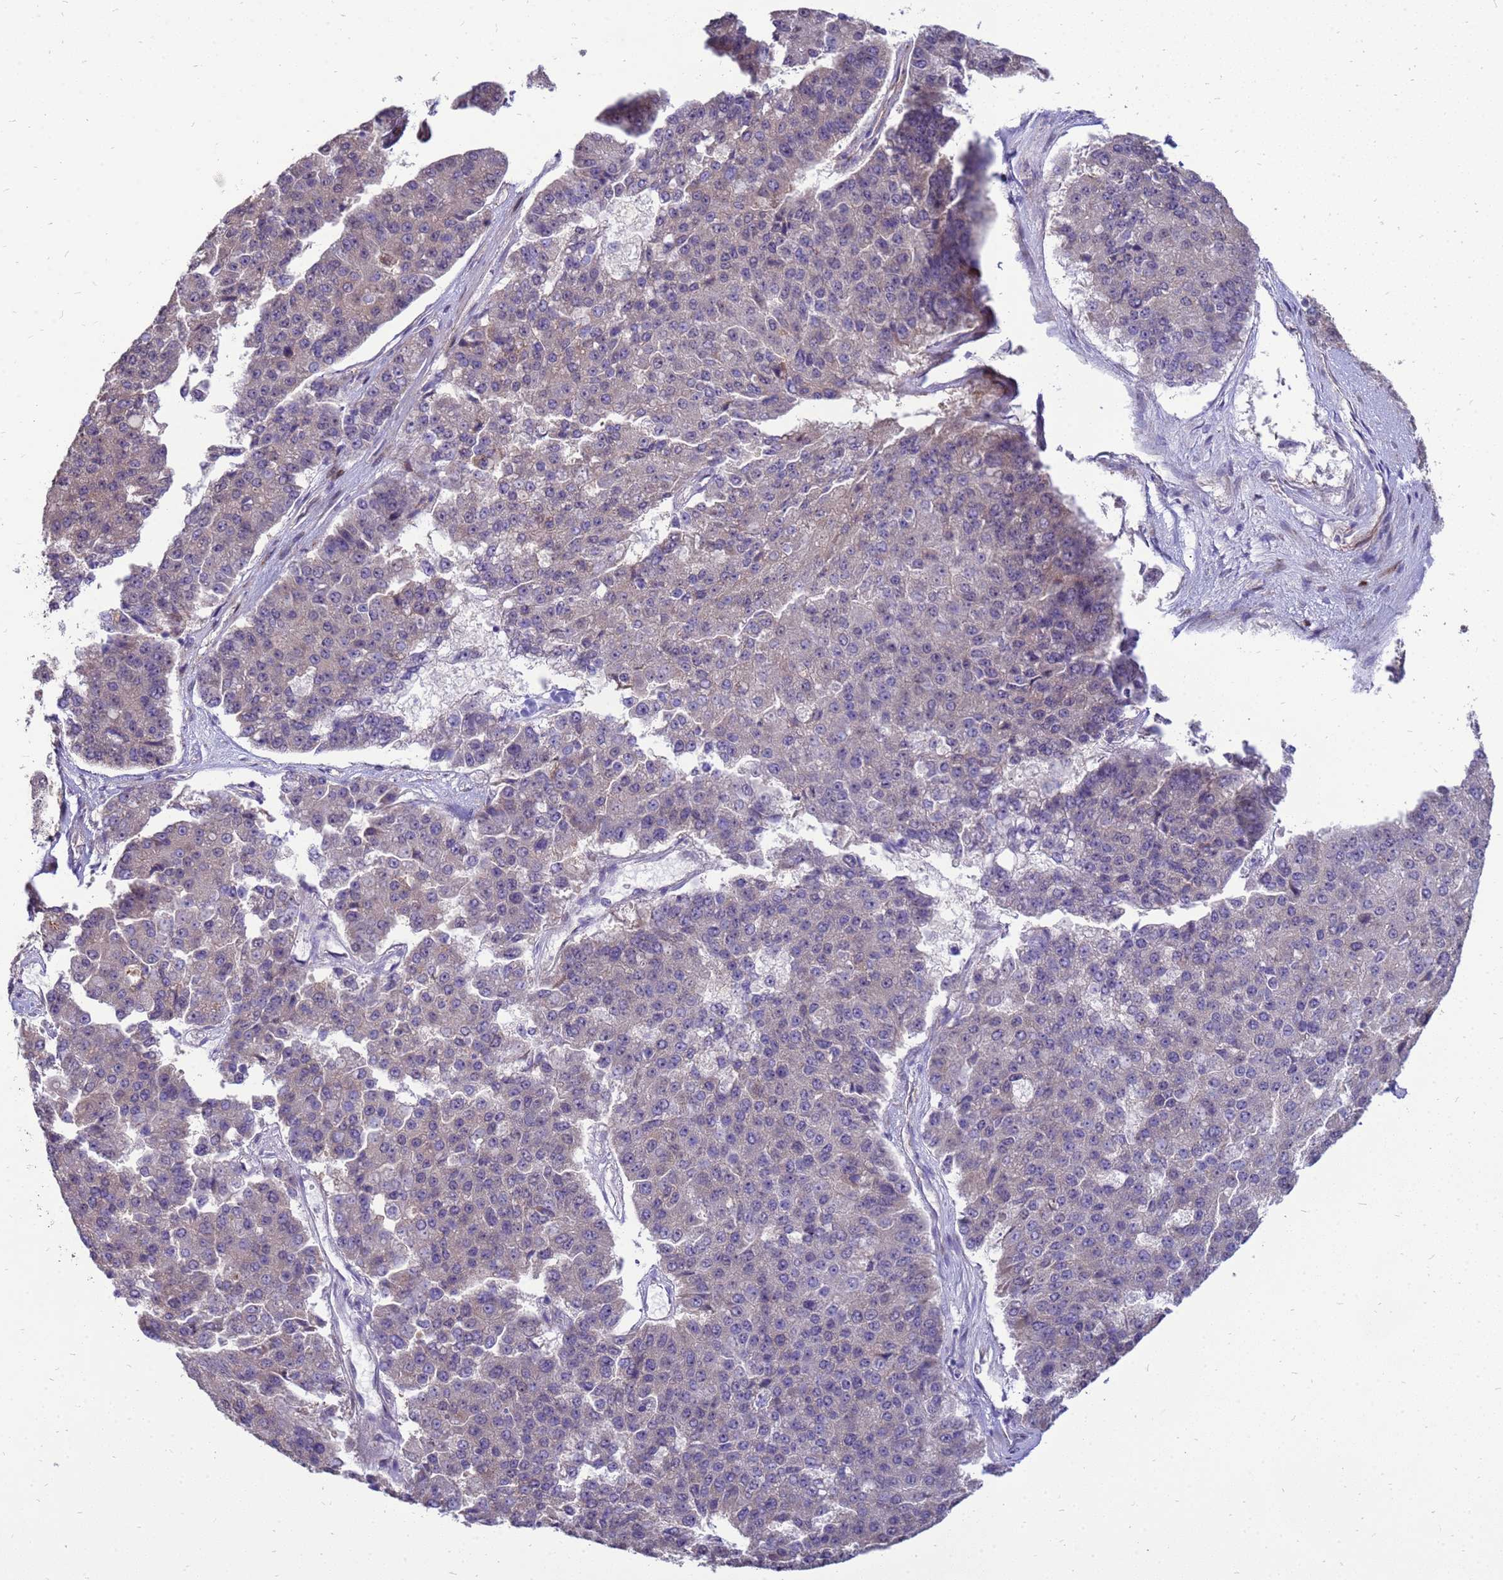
{"staining": {"intensity": "negative", "quantity": "none", "location": "none"}, "tissue": "pancreatic cancer", "cell_type": "Tumor cells", "image_type": "cancer", "snomed": [{"axis": "morphology", "description": "Adenocarcinoma, NOS"}, {"axis": "topography", "description": "Pancreas"}], "caption": "This is a histopathology image of immunohistochemistry (IHC) staining of pancreatic cancer (adenocarcinoma), which shows no expression in tumor cells.", "gene": "RSPO1", "patient": {"sex": "male", "age": 50}}